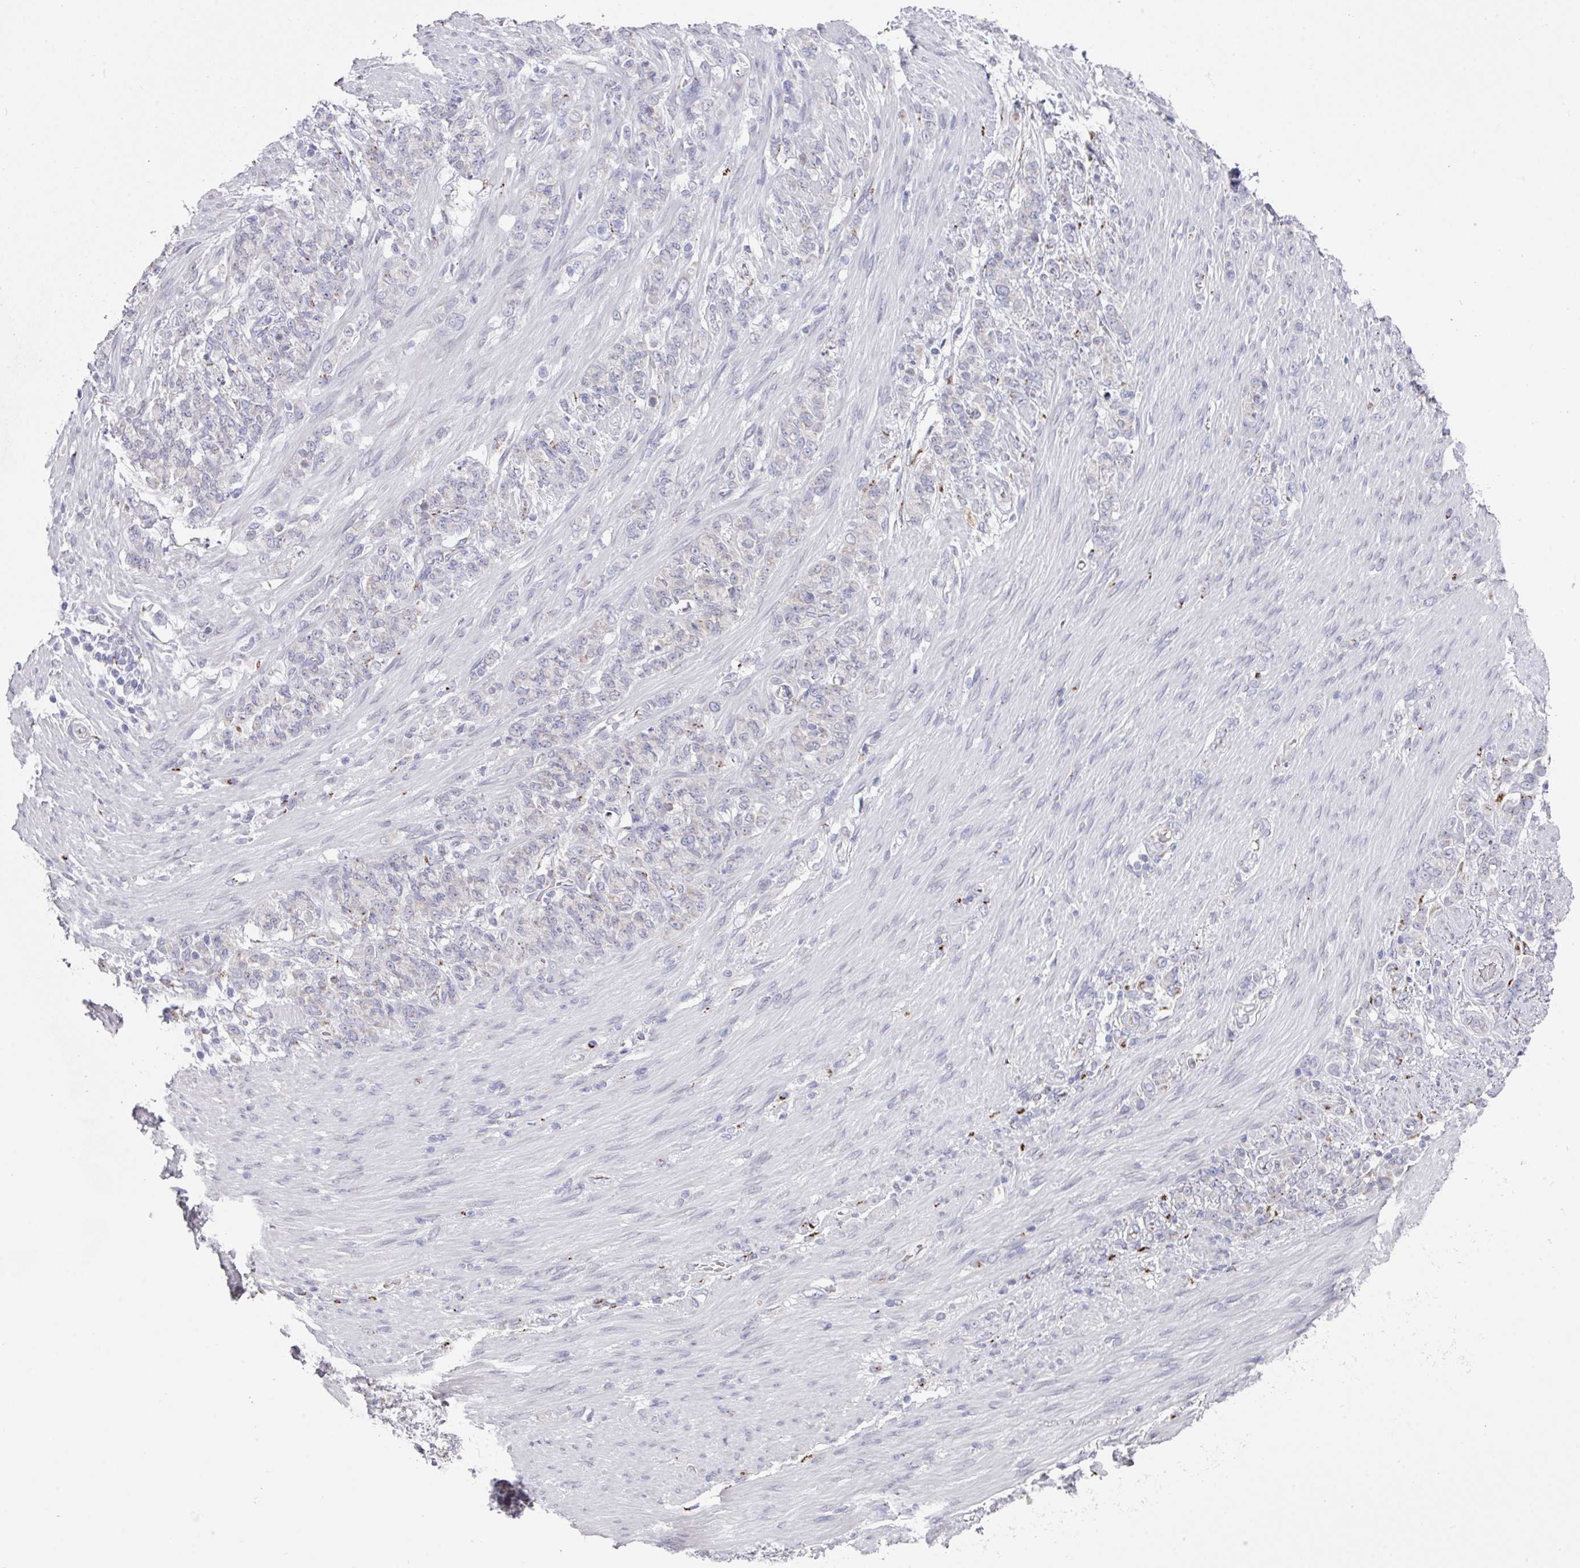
{"staining": {"intensity": "moderate", "quantity": "<25%", "location": "cytoplasmic/membranous"}, "tissue": "stomach cancer", "cell_type": "Tumor cells", "image_type": "cancer", "snomed": [{"axis": "morphology", "description": "Adenocarcinoma, NOS"}, {"axis": "topography", "description": "Stomach"}], "caption": "This image exhibits IHC staining of adenocarcinoma (stomach), with low moderate cytoplasmic/membranous positivity in approximately <25% of tumor cells.", "gene": "VKORC1L1", "patient": {"sex": "female", "age": 79}}